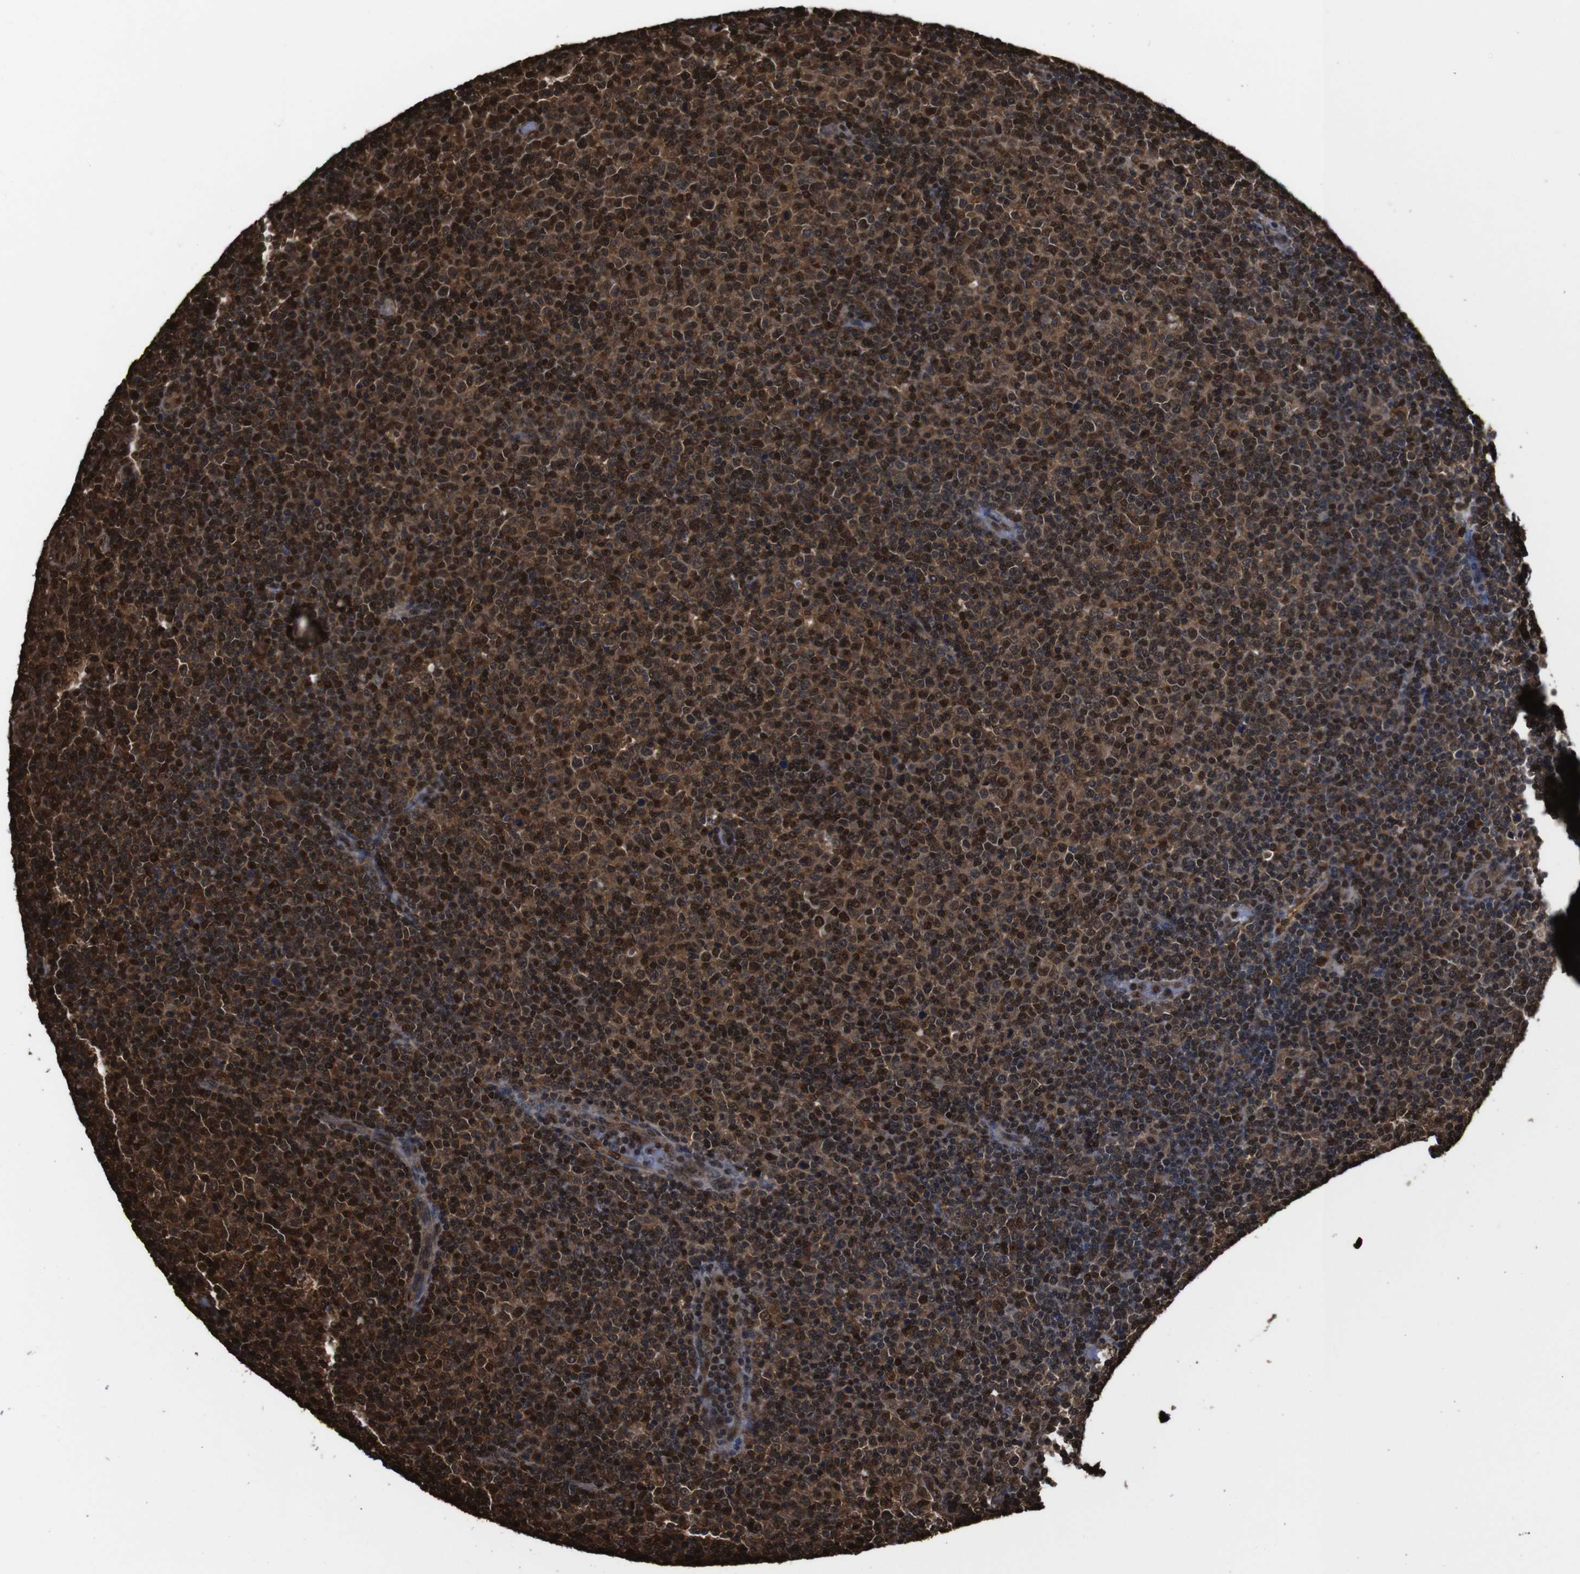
{"staining": {"intensity": "moderate", "quantity": ">75%", "location": "cytoplasmic/membranous,nuclear"}, "tissue": "lymphoma", "cell_type": "Tumor cells", "image_type": "cancer", "snomed": [{"axis": "morphology", "description": "Malignant lymphoma, non-Hodgkin's type, Low grade"}, {"axis": "topography", "description": "Lymph node"}], "caption": "This micrograph reveals low-grade malignant lymphoma, non-Hodgkin's type stained with immunohistochemistry to label a protein in brown. The cytoplasmic/membranous and nuclear of tumor cells show moderate positivity for the protein. Nuclei are counter-stained blue.", "gene": "VCP", "patient": {"sex": "male", "age": 70}}